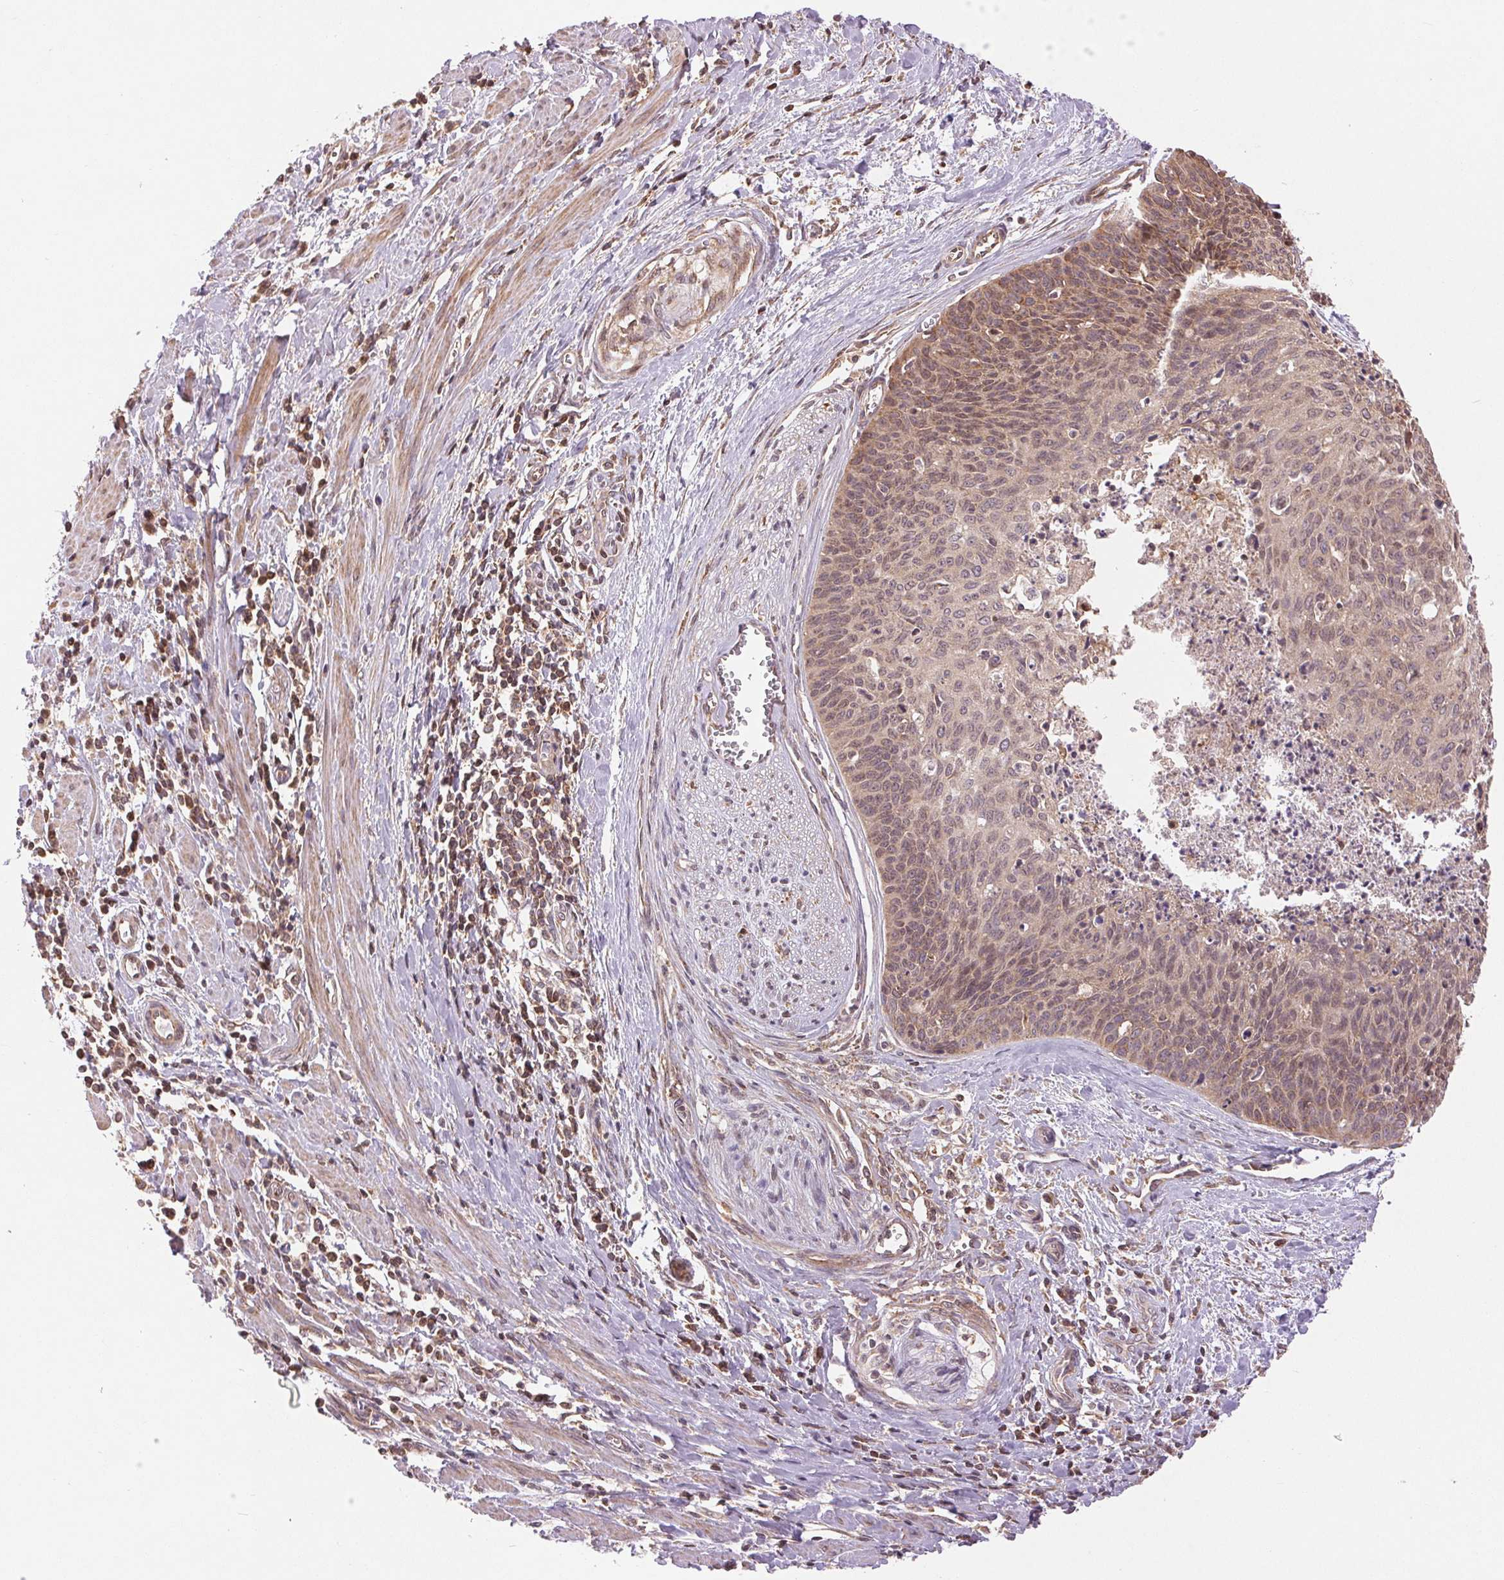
{"staining": {"intensity": "moderate", "quantity": ">75%", "location": "cytoplasmic/membranous"}, "tissue": "cervical cancer", "cell_type": "Tumor cells", "image_type": "cancer", "snomed": [{"axis": "morphology", "description": "Squamous cell carcinoma, NOS"}, {"axis": "topography", "description": "Cervix"}], "caption": "Cervical squamous cell carcinoma was stained to show a protein in brown. There is medium levels of moderate cytoplasmic/membranous expression in about >75% of tumor cells.", "gene": "BTF3L4", "patient": {"sex": "female", "age": 55}}